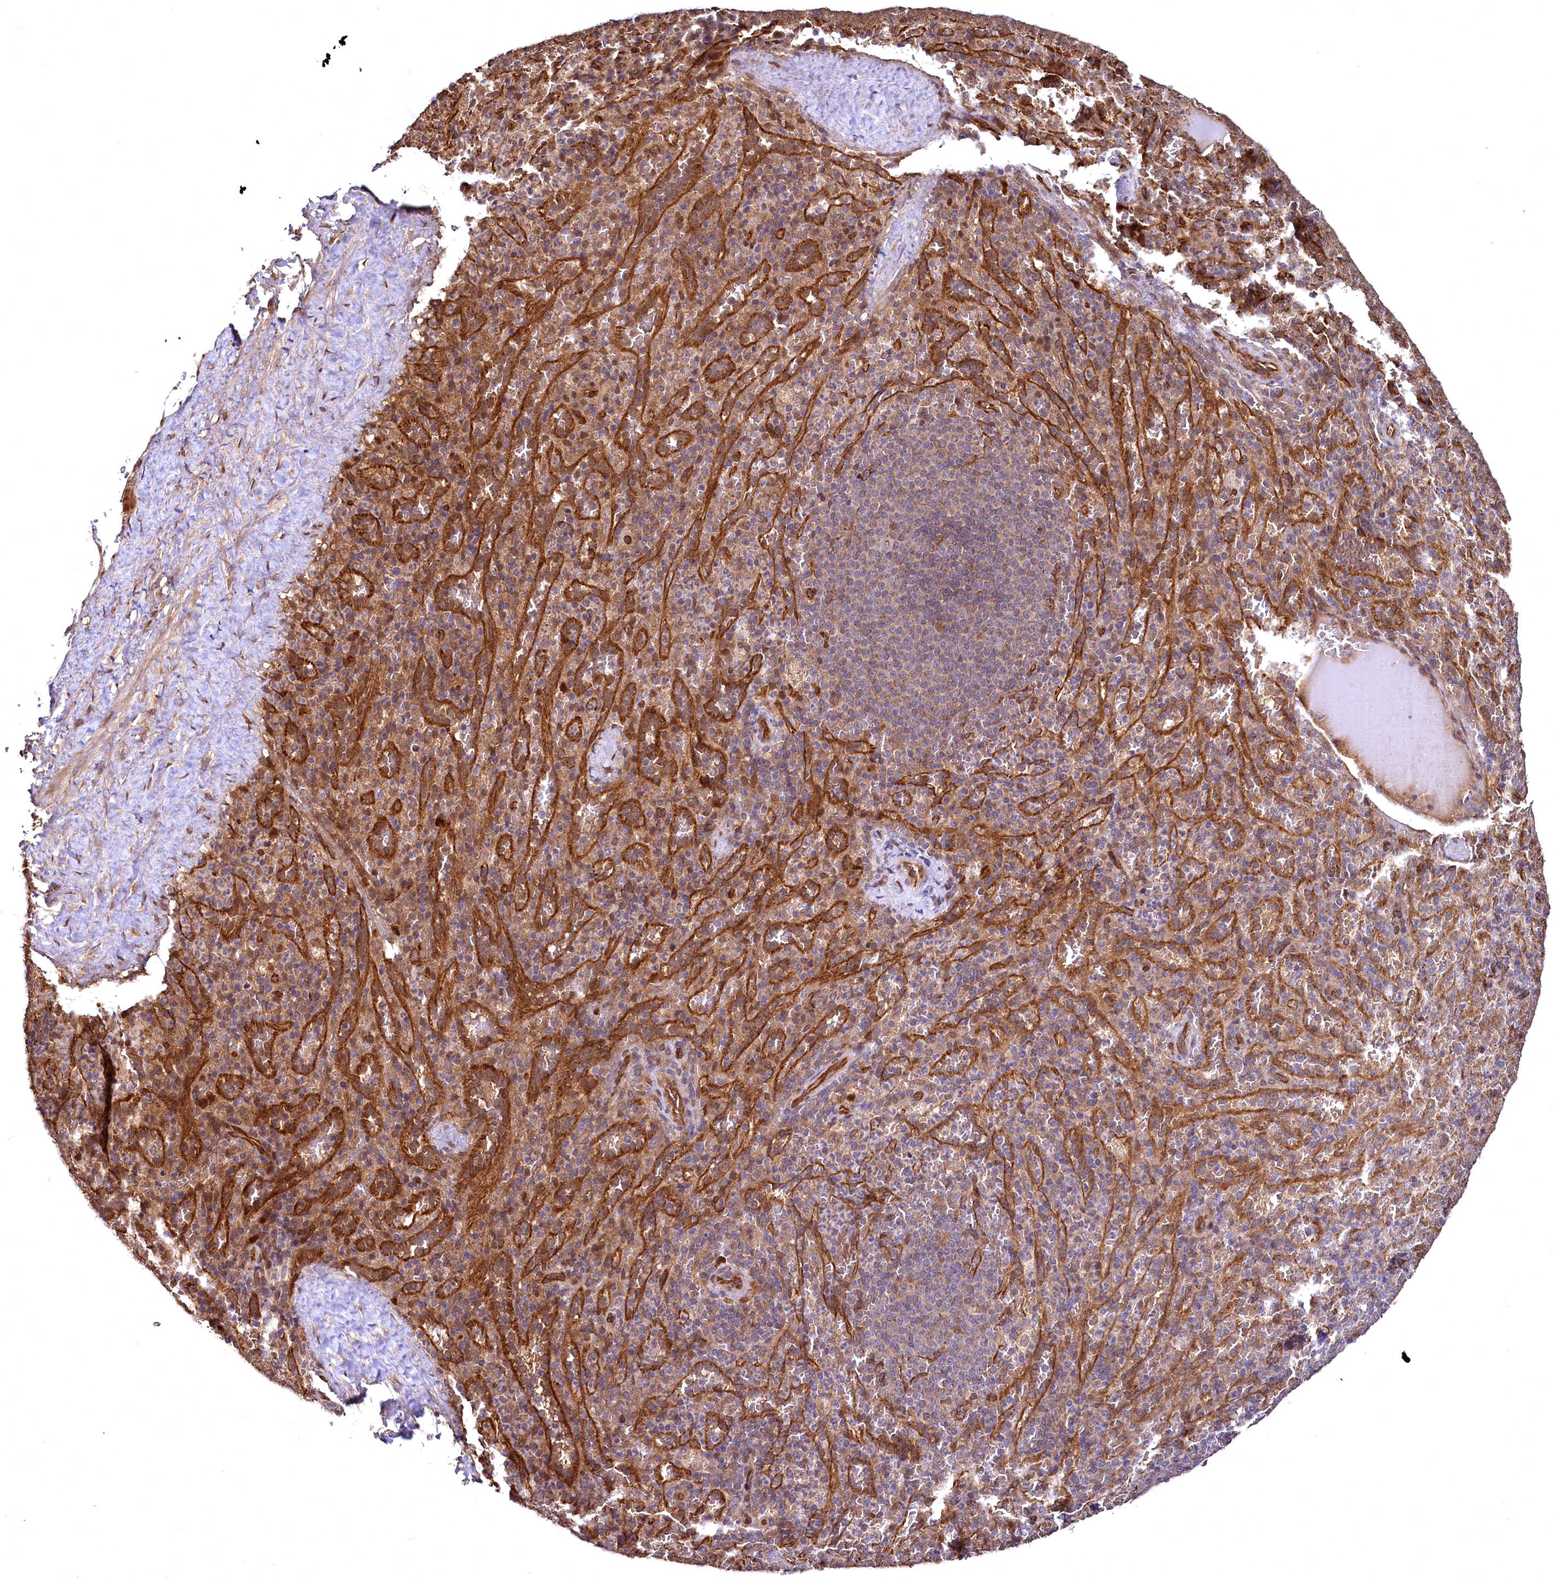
{"staining": {"intensity": "moderate", "quantity": "<25%", "location": "cytoplasmic/membranous"}, "tissue": "spleen", "cell_type": "Cells in red pulp", "image_type": "normal", "snomed": [{"axis": "morphology", "description": "Normal tissue, NOS"}, {"axis": "topography", "description": "Spleen"}], "caption": "The micrograph shows immunohistochemical staining of unremarkable spleen. There is moderate cytoplasmic/membranous positivity is seen in about <25% of cells in red pulp.", "gene": "TBCEL", "patient": {"sex": "female", "age": 21}}